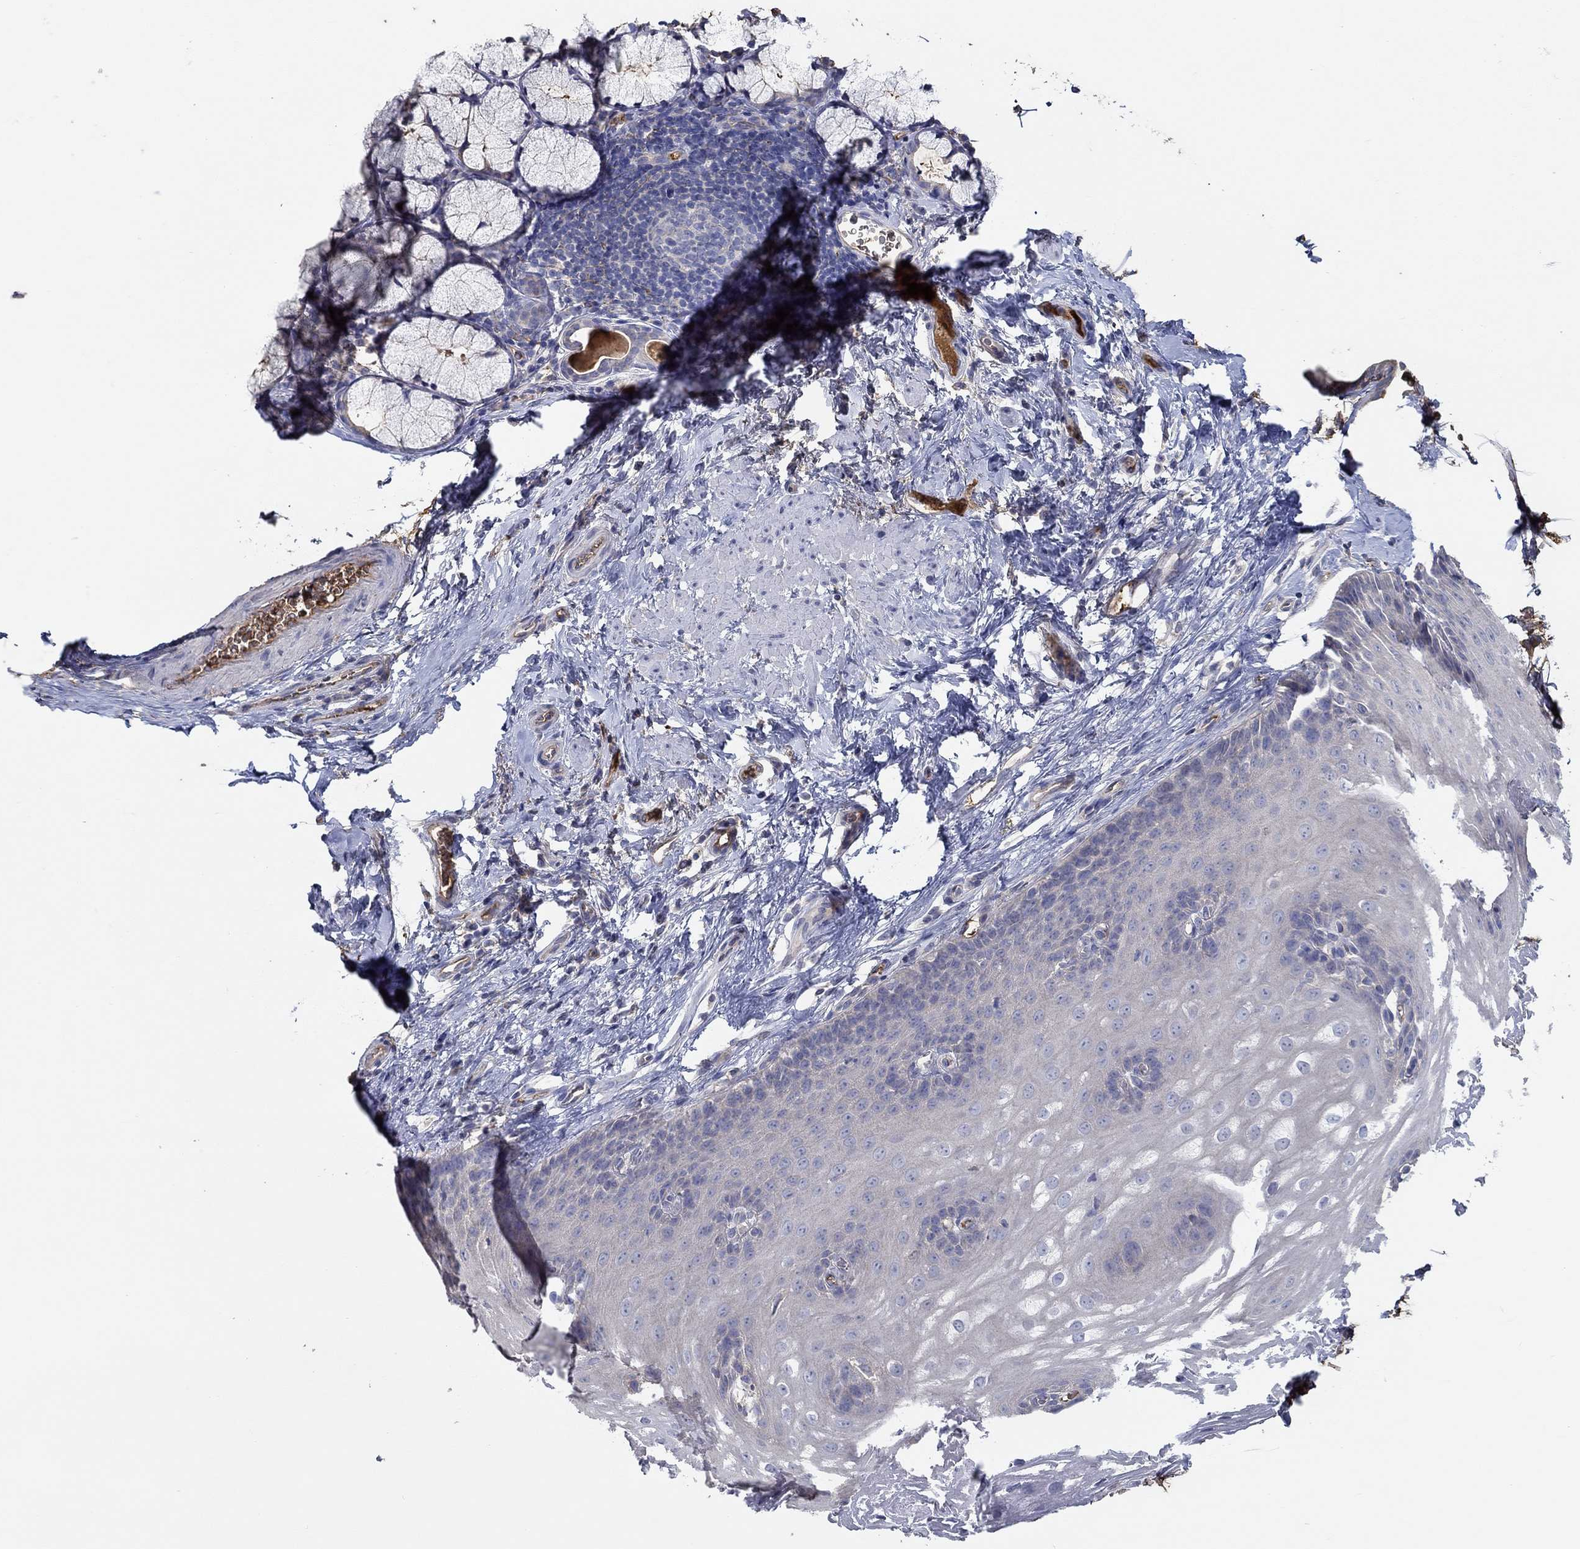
{"staining": {"intensity": "negative", "quantity": "none", "location": "none"}, "tissue": "esophagus", "cell_type": "Squamous epithelial cells", "image_type": "normal", "snomed": [{"axis": "morphology", "description": "Normal tissue, NOS"}, {"axis": "topography", "description": "Esophagus"}], "caption": "This is an immunohistochemistry (IHC) micrograph of unremarkable human esophagus. There is no expression in squamous epithelial cells.", "gene": "IL10", "patient": {"sex": "male", "age": 64}}